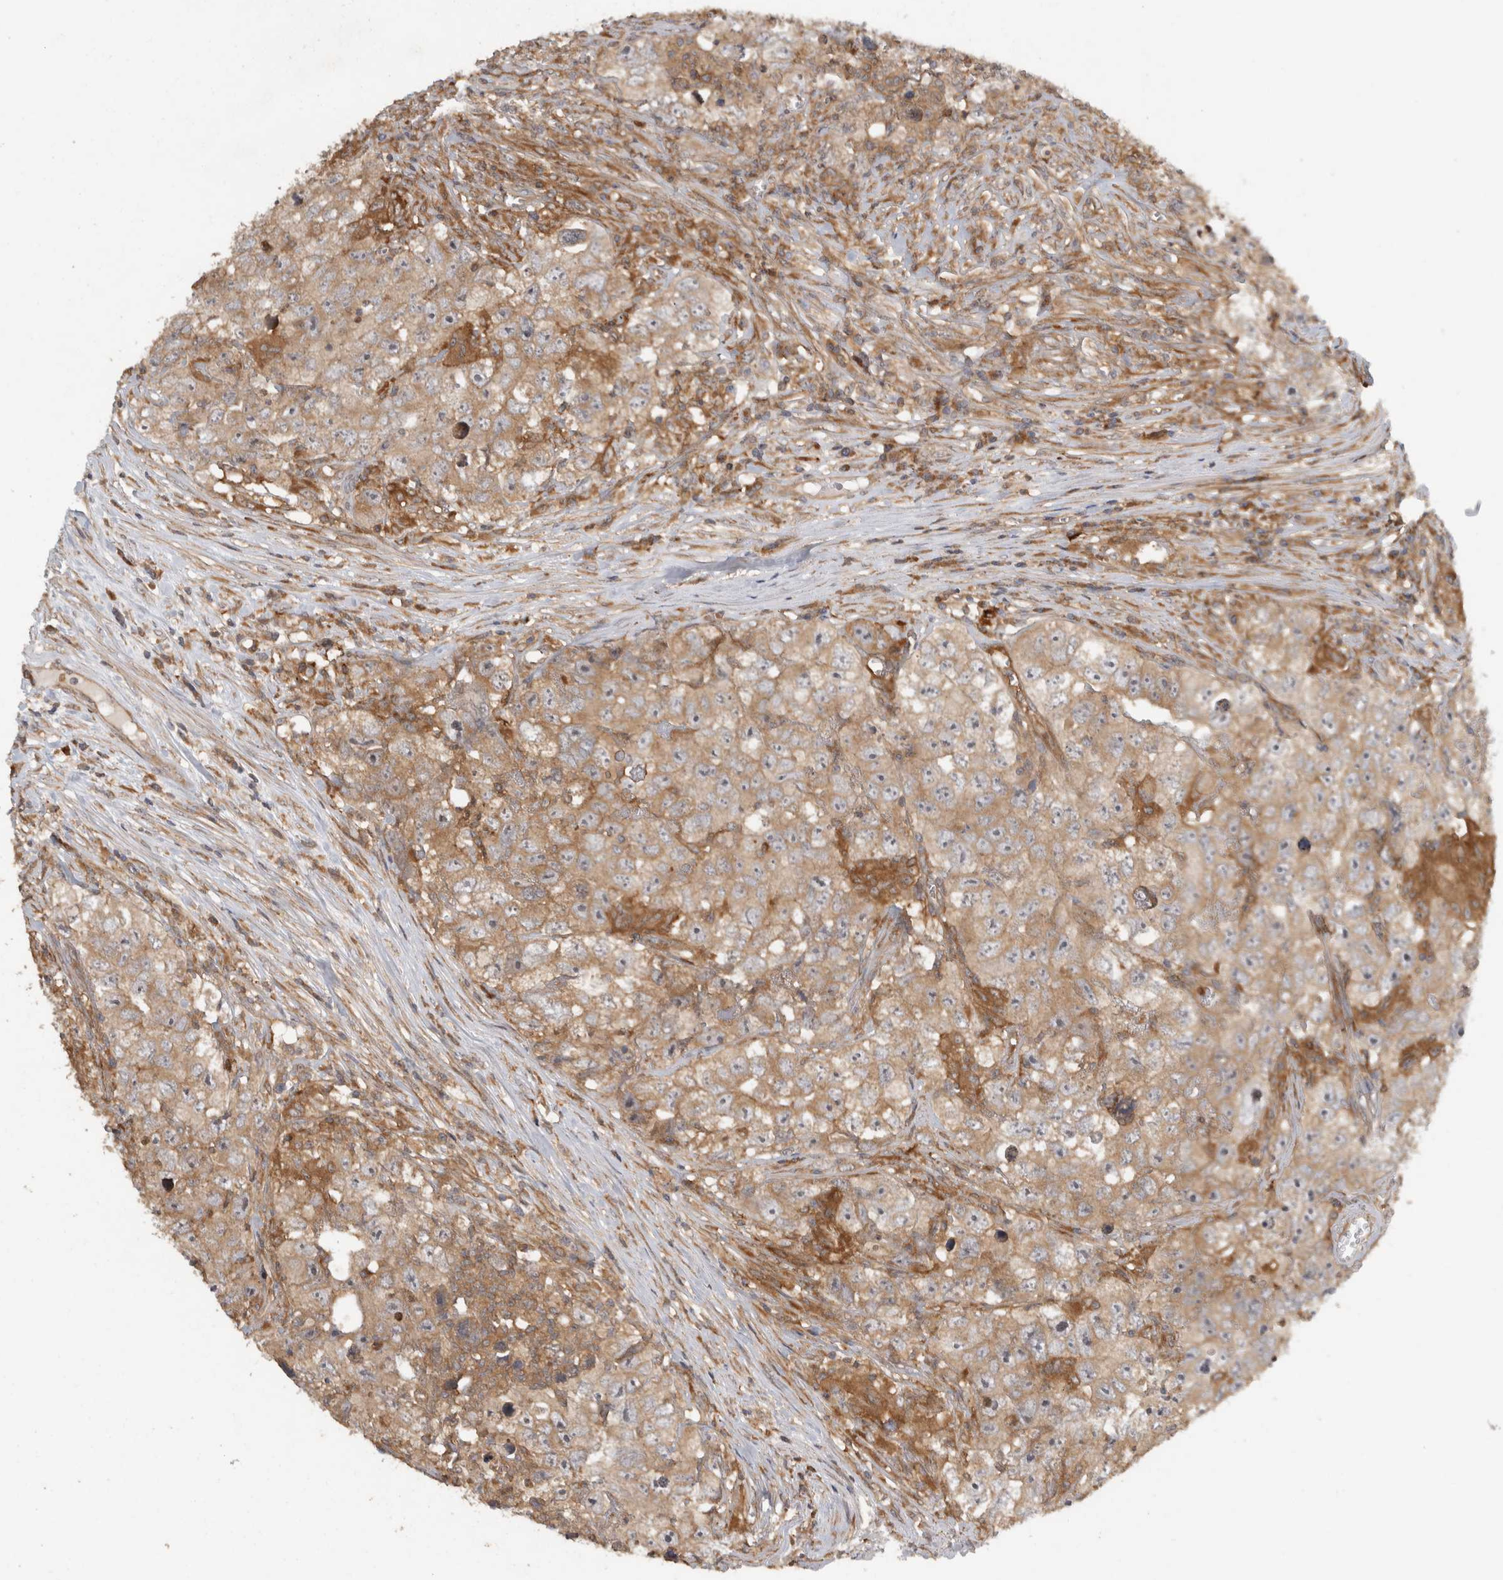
{"staining": {"intensity": "moderate", "quantity": ">75%", "location": "cytoplasmic/membranous"}, "tissue": "testis cancer", "cell_type": "Tumor cells", "image_type": "cancer", "snomed": [{"axis": "morphology", "description": "Seminoma, NOS"}, {"axis": "morphology", "description": "Carcinoma, Embryonal, NOS"}, {"axis": "topography", "description": "Testis"}], "caption": "Approximately >75% of tumor cells in testis cancer (seminoma) exhibit moderate cytoplasmic/membranous protein positivity as visualized by brown immunohistochemical staining.", "gene": "VEPH1", "patient": {"sex": "male", "age": 43}}